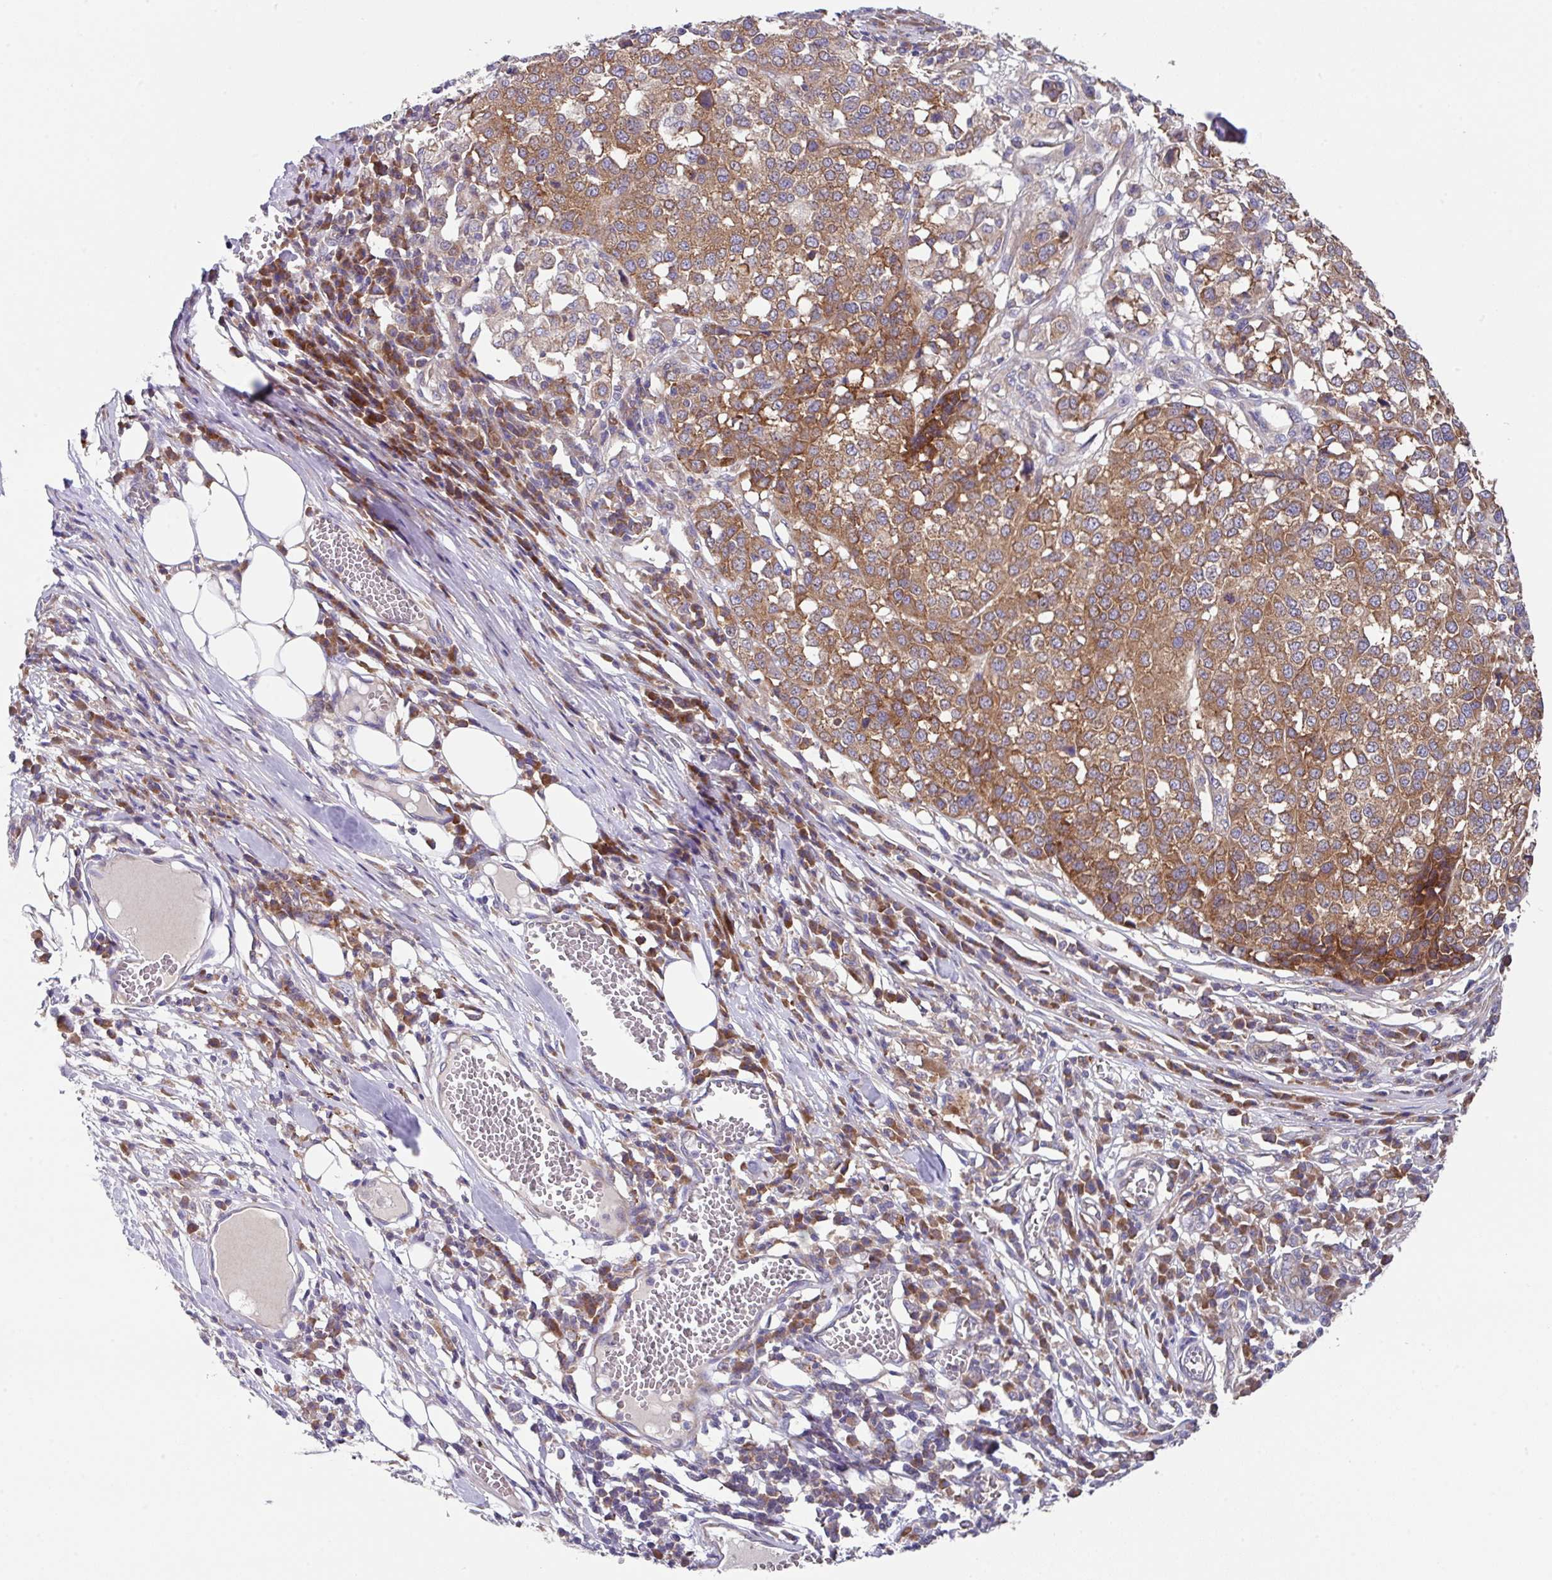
{"staining": {"intensity": "moderate", "quantity": ">75%", "location": "cytoplasmic/membranous"}, "tissue": "melanoma", "cell_type": "Tumor cells", "image_type": "cancer", "snomed": [{"axis": "morphology", "description": "Malignant melanoma, Metastatic site"}, {"axis": "topography", "description": "Lymph node"}], "caption": "Moderate cytoplasmic/membranous expression is seen in about >75% of tumor cells in melanoma. (Stains: DAB in brown, nuclei in blue, Microscopy: brightfield microscopy at high magnification).", "gene": "EIF4B", "patient": {"sex": "male", "age": 44}}